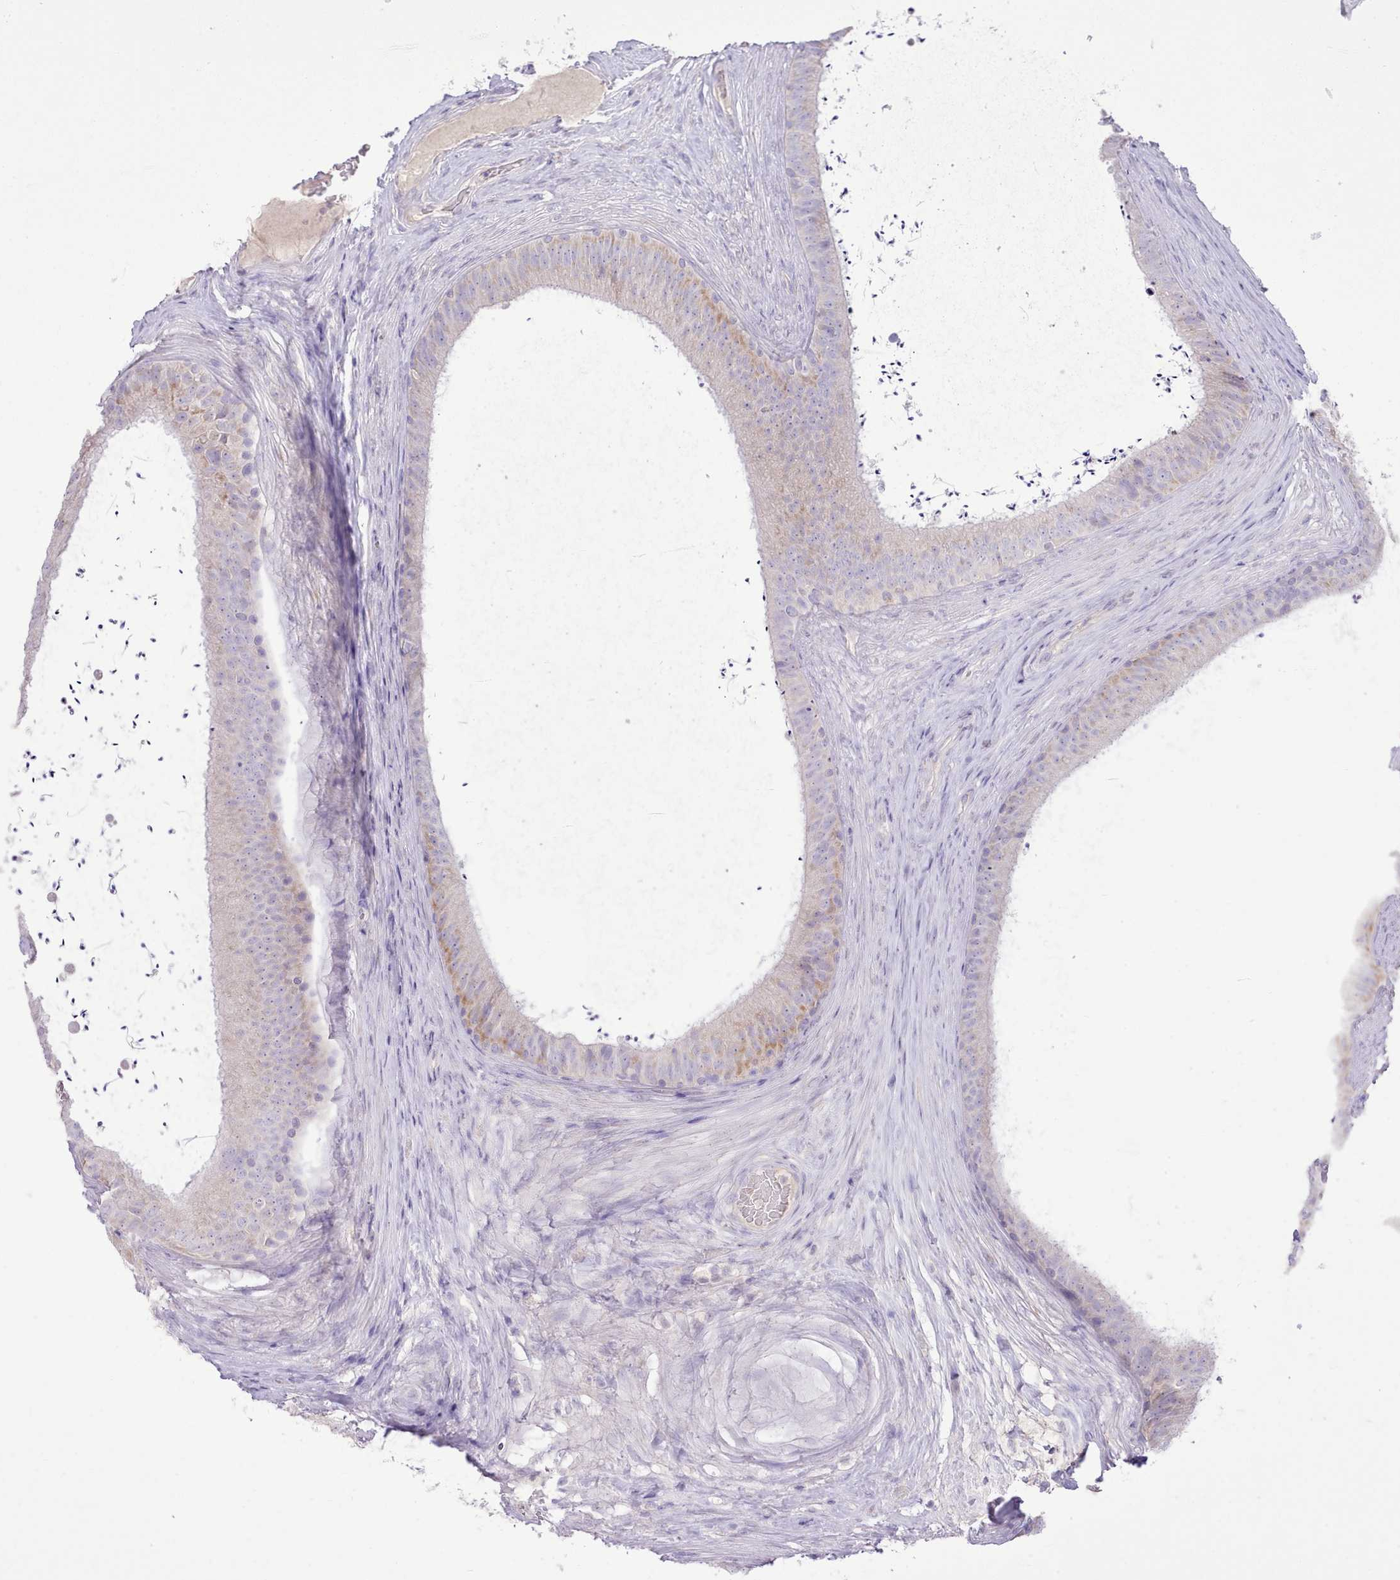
{"staining": {"intensity": "weak", "quantity": "<25%", "location": "cytoplasmic/membranous"}, "tissue": "epididymis", "cell_type": "Glandular cells", "image_type": "normal", "snomed": [{"axis": "morphology", "description": "Normal tissue, NOS"}, {"axis": "topography", "description": "Testis"}, {"axis": "topography", "description": "Epididymis"}], "caption": "IHC of normal epididymis displays no expression in glandular cells.", "gene": "CCL1", "patient": {"sex": "male", "age": 41}}